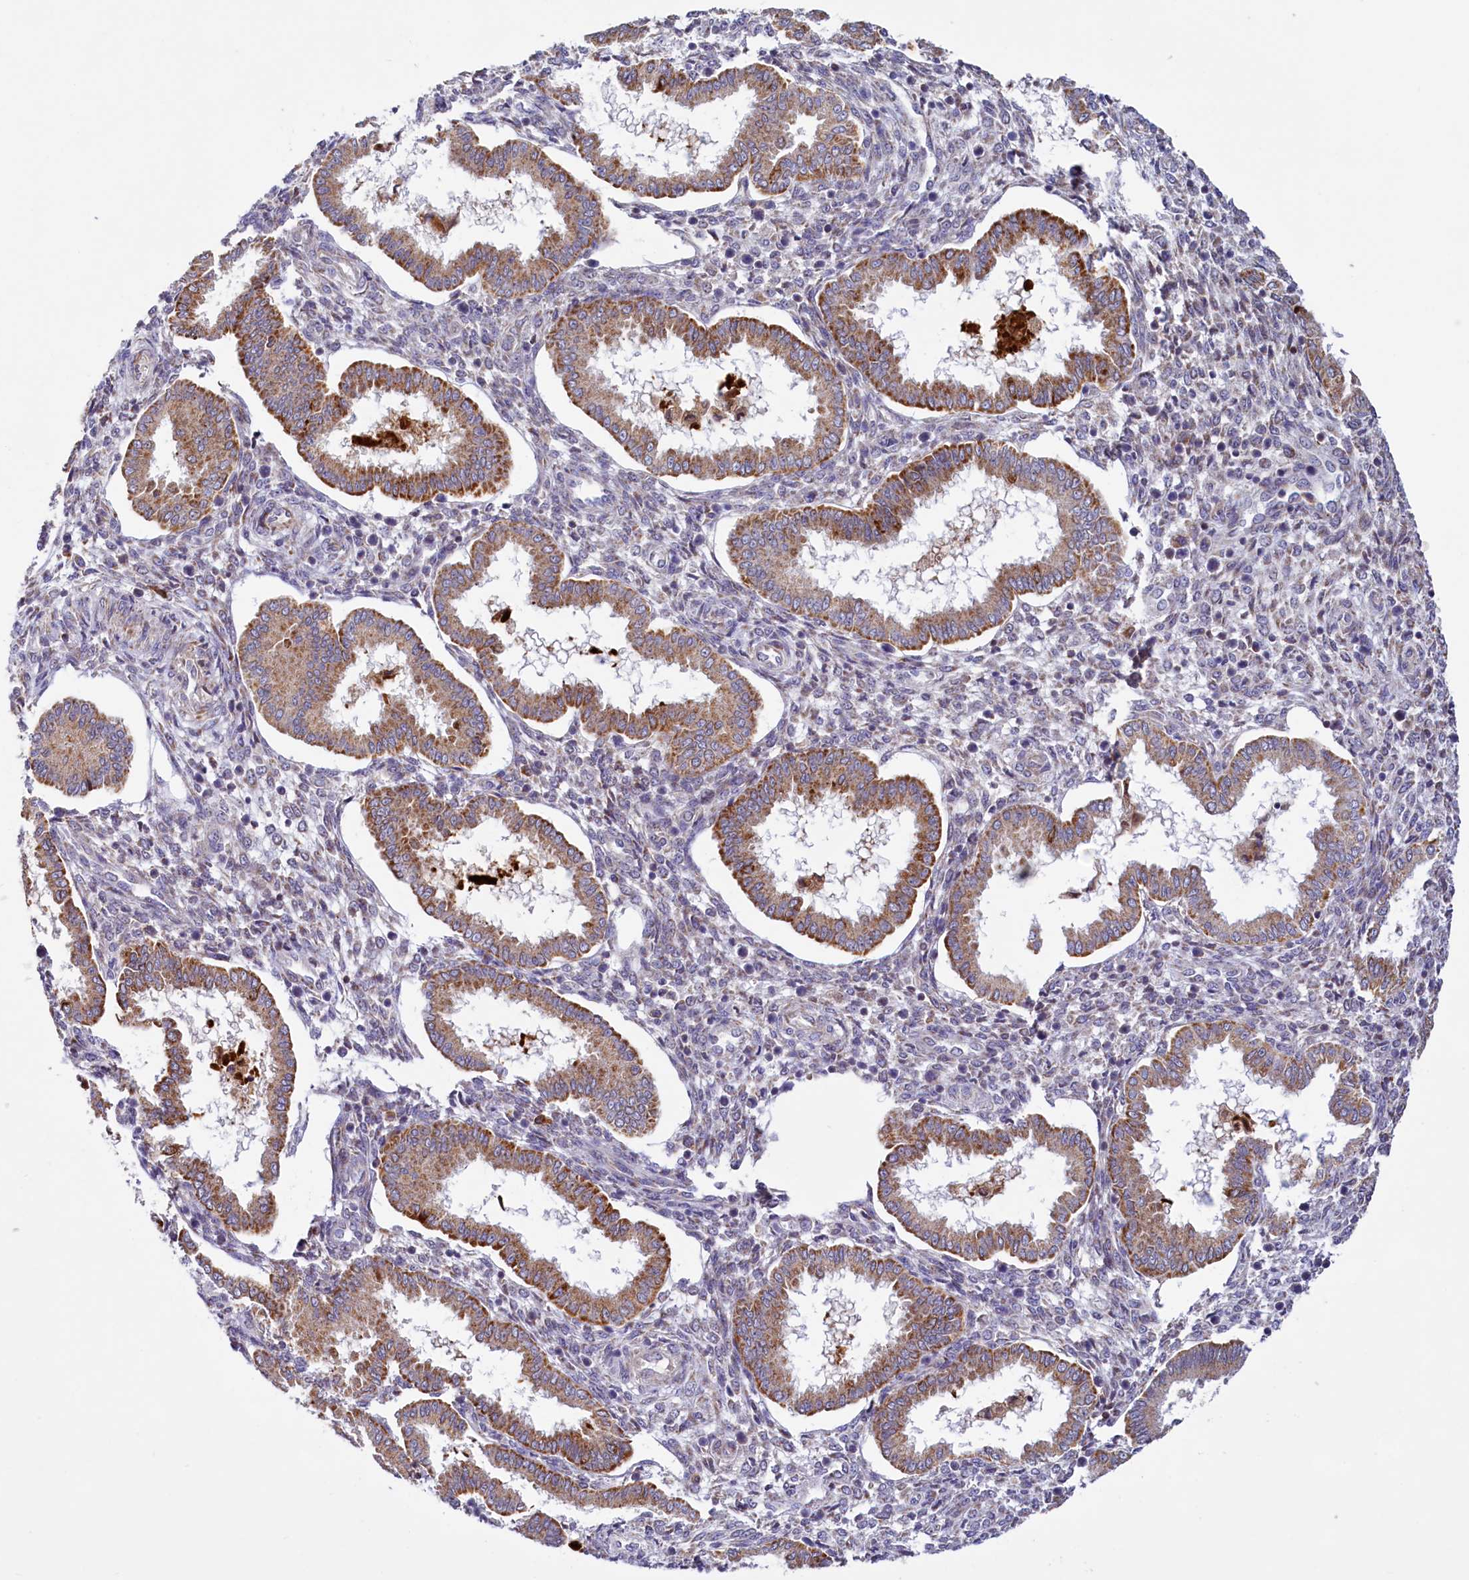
{"staining": {"intensity": "strong", "quantity": "25%-75%", "location": "cytoplasmic/membranous"}, "tissue": "endometrium", "cell_type": "Cells in endometrial stroma", "image_type": "normal", "snomed": [{"axis": "morphology", "description": "Normal tissue, NOS"}, {"axis": "topography", "description": "Endometrium"}], "caption": "Immunohistochemical staining of benign endometrium exhibits 25%-75% levels of strong cytoplasmic/membranous protein staining in approximately 25%-75% of cells in endometrial stroma. The protein is stained brown, and the nuclei are stained in blue (DAB (3,3'-diaminobenzidine) IHC with brightfield microscopy, high magnification).", "gene": "DYNC2H1", "patient": {"sex": "female", "age": 24}}